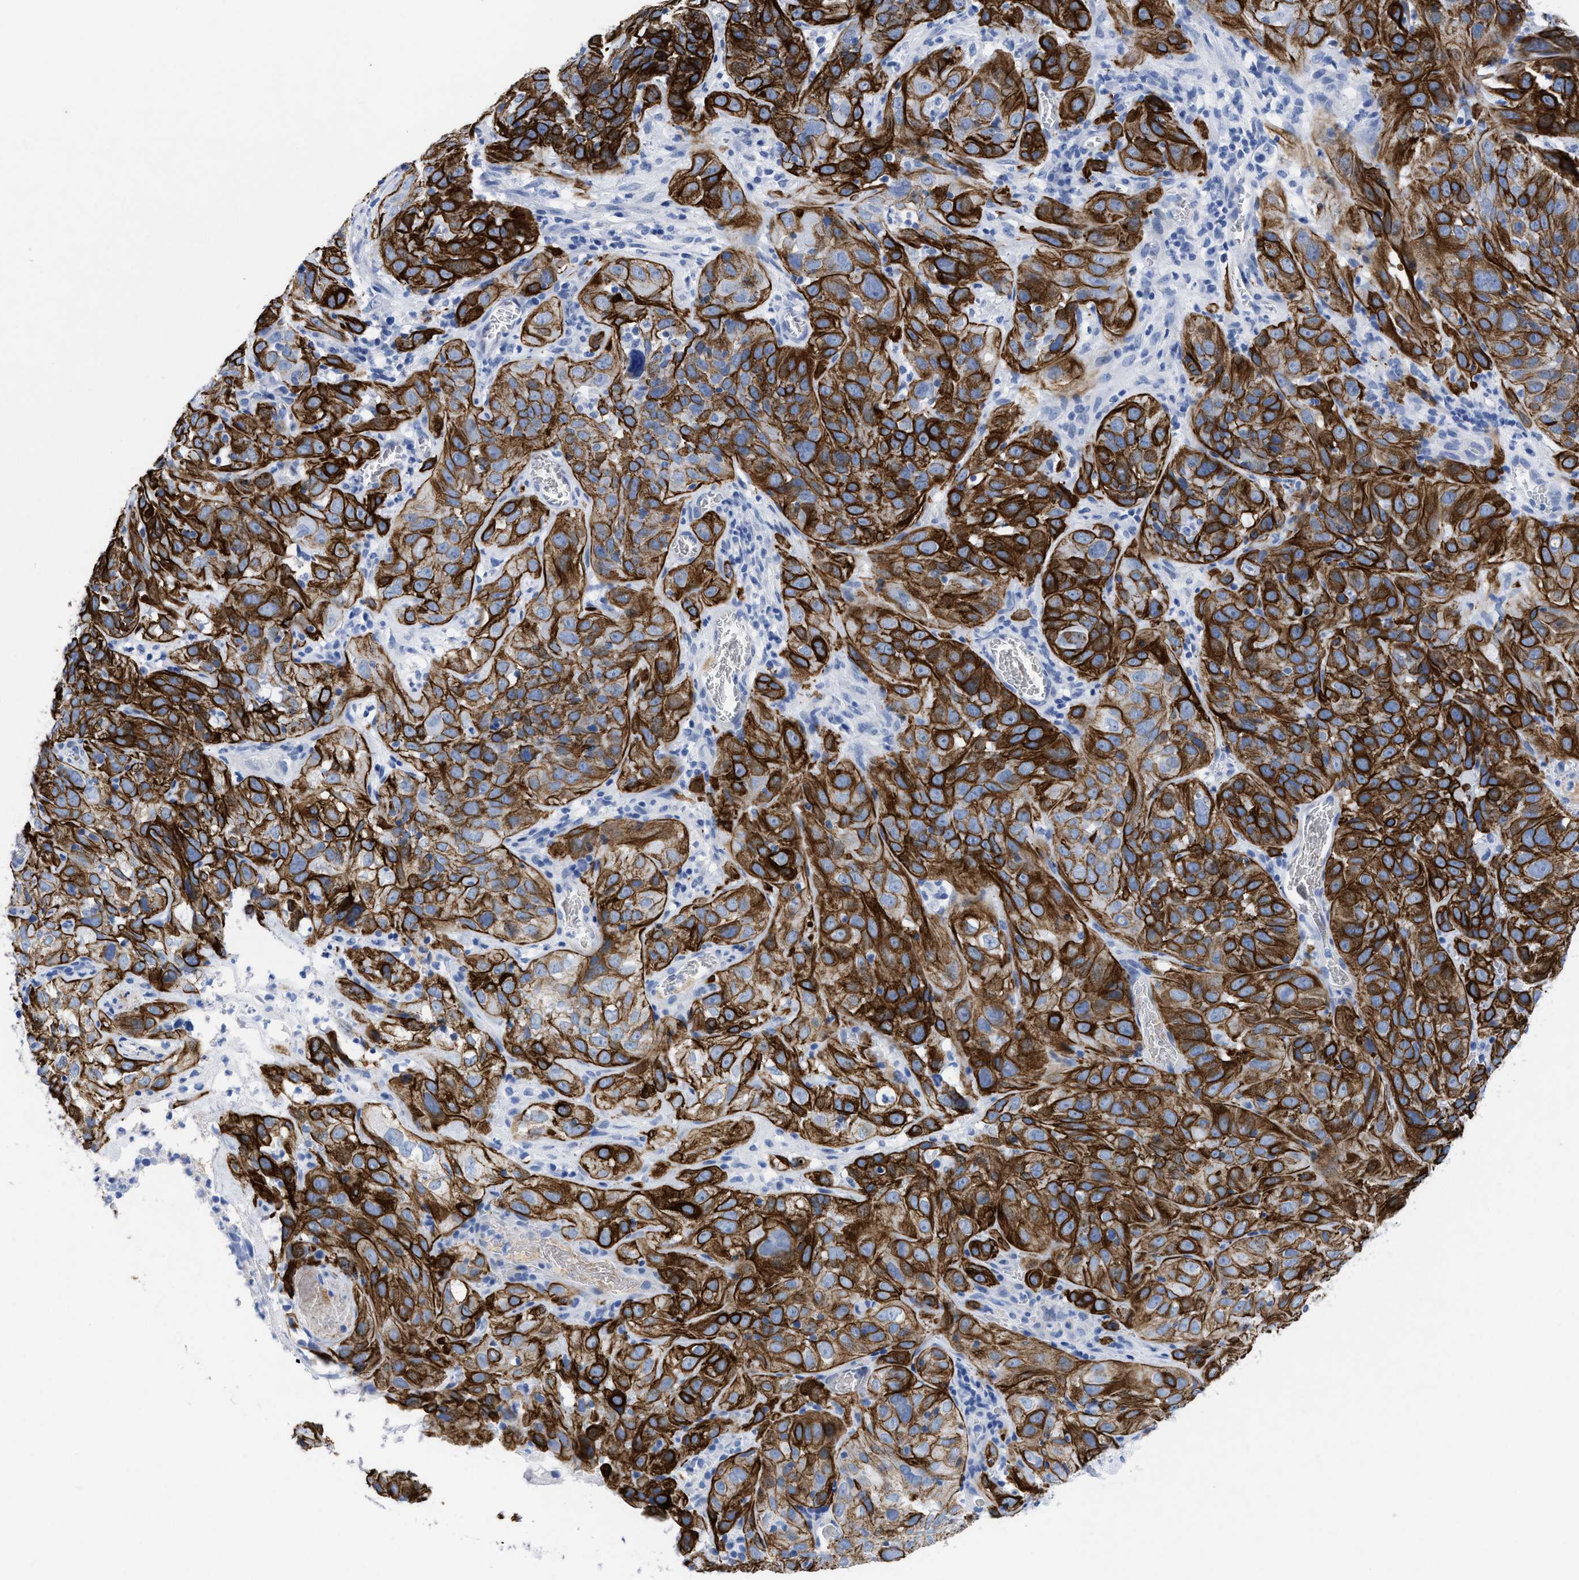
{"staining": {"intensity": "strong", "quantity": ">75%", "location": "cytoplasmic/membranous"}, "tissue": "cervical cancer", "cell_type": "Tumor cells", "image_type": "cancer", "snomed": [{"axis": "morphology", "description": "Squamous cell carcinoma, NOS"}, {"axis": "topography", "description": "Cervix"}], "caption": "Tumor cells display strong cytoplasmic/membranous staining in about >75% of cells in cervical squamous cell carcinoma.", "gene": "DUSP26", "patient": {"sex": "female", "age": 32}}